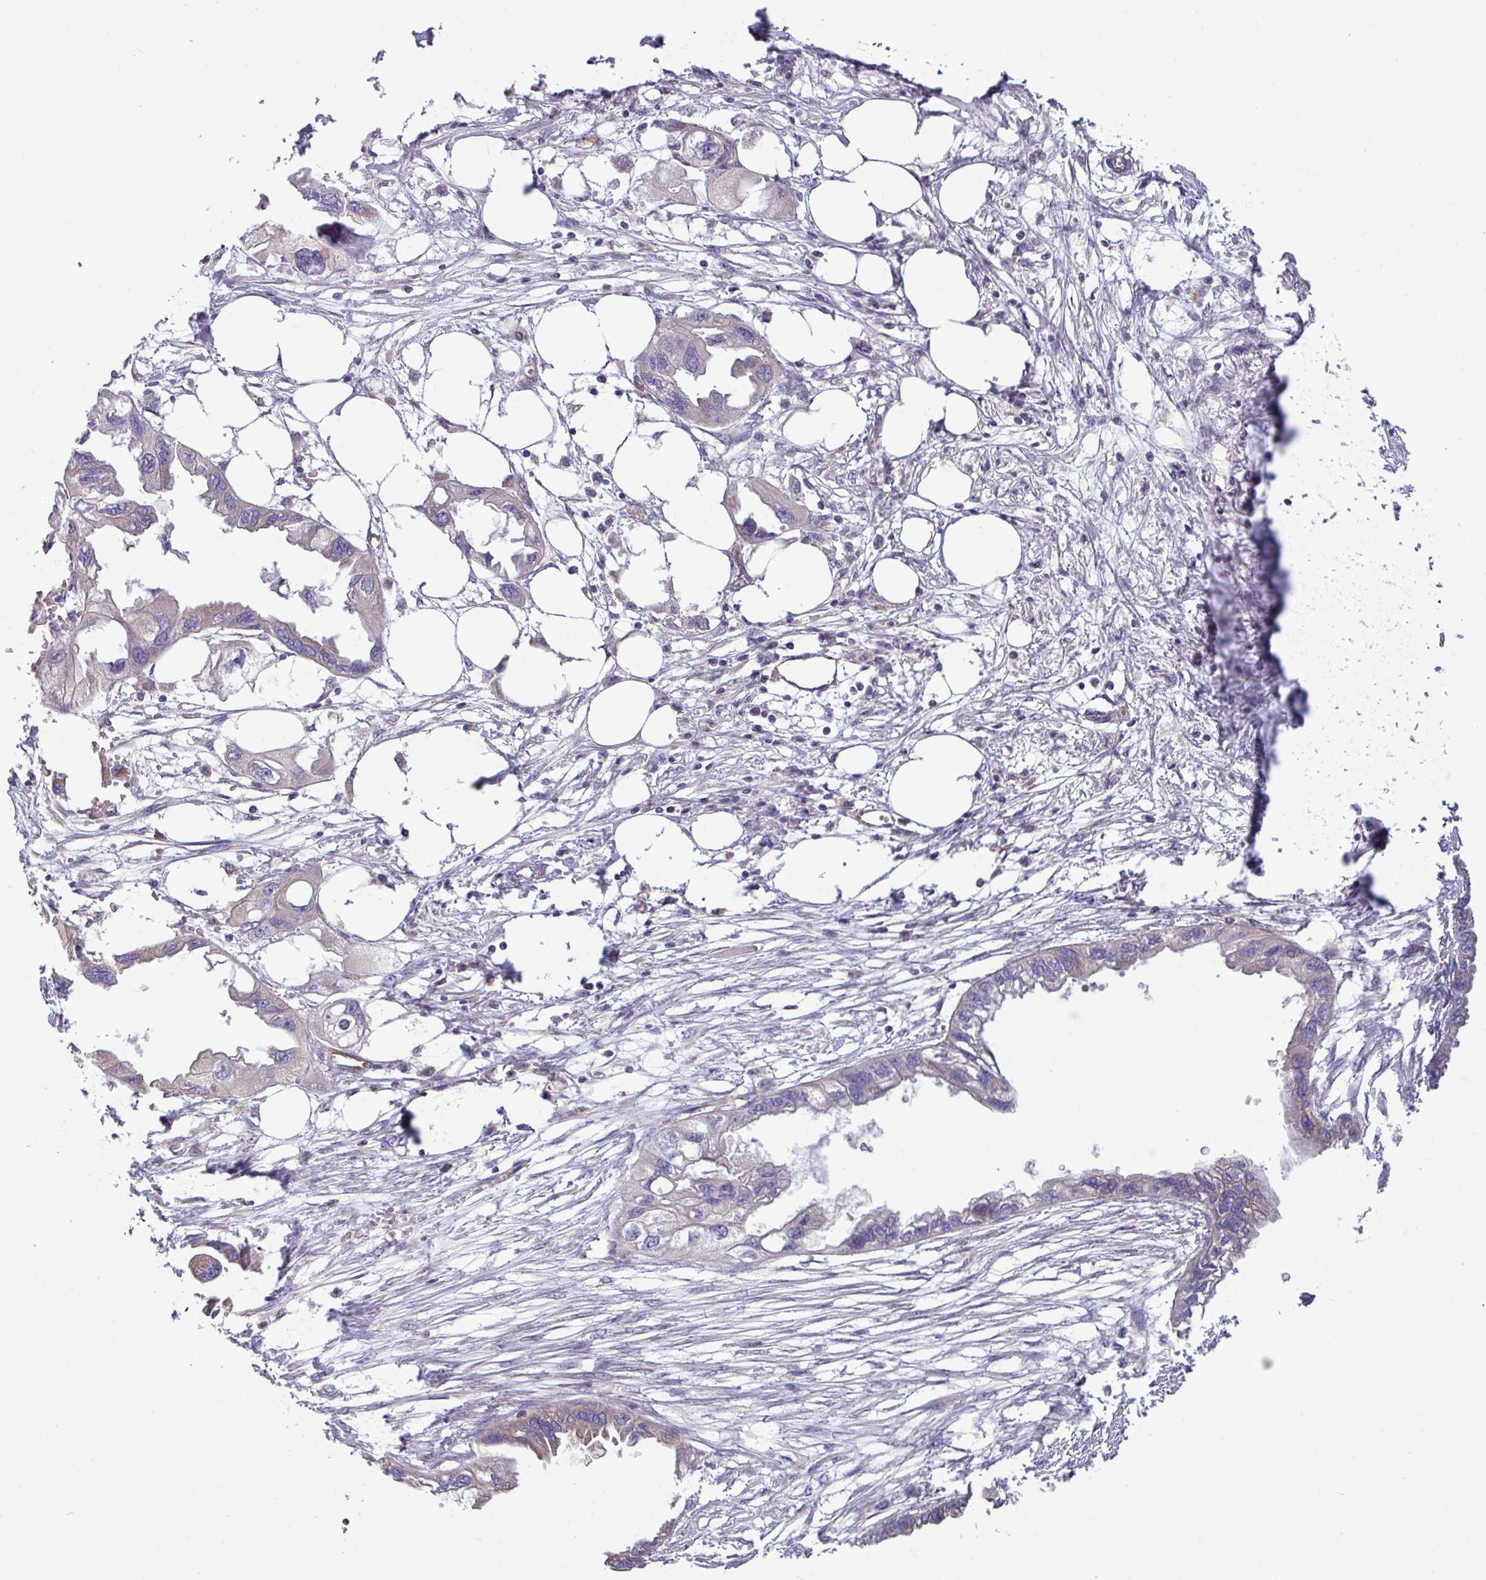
{"staining": {"intensity": "weak", "quantity": "<25%", "location": "cytoplasmic/membranous"}, "tissue": "endometrial cancer", "cell_type": "Tumor cells", "image_type": "cancer", "snomed": [{"axis": "morphology", "description": "Adenocarcinoma, NOS"}, {"axis": "morphology", "description": "Adenocarcinoma, metastatic, NOS"}, {"axis": "topography", "description": "Adipose tissue"}, {"axis": "topography", "description": "Endometrium"}], "caption": "IHC micrograph of neoplastic tissue: endometrial cancer (metastatic adenocarcinoma) stained with DAB reveals no significant protein staining in tumor cells.", "gene": "PPM1J", "patient": {"sex": "female", "age": 67}}